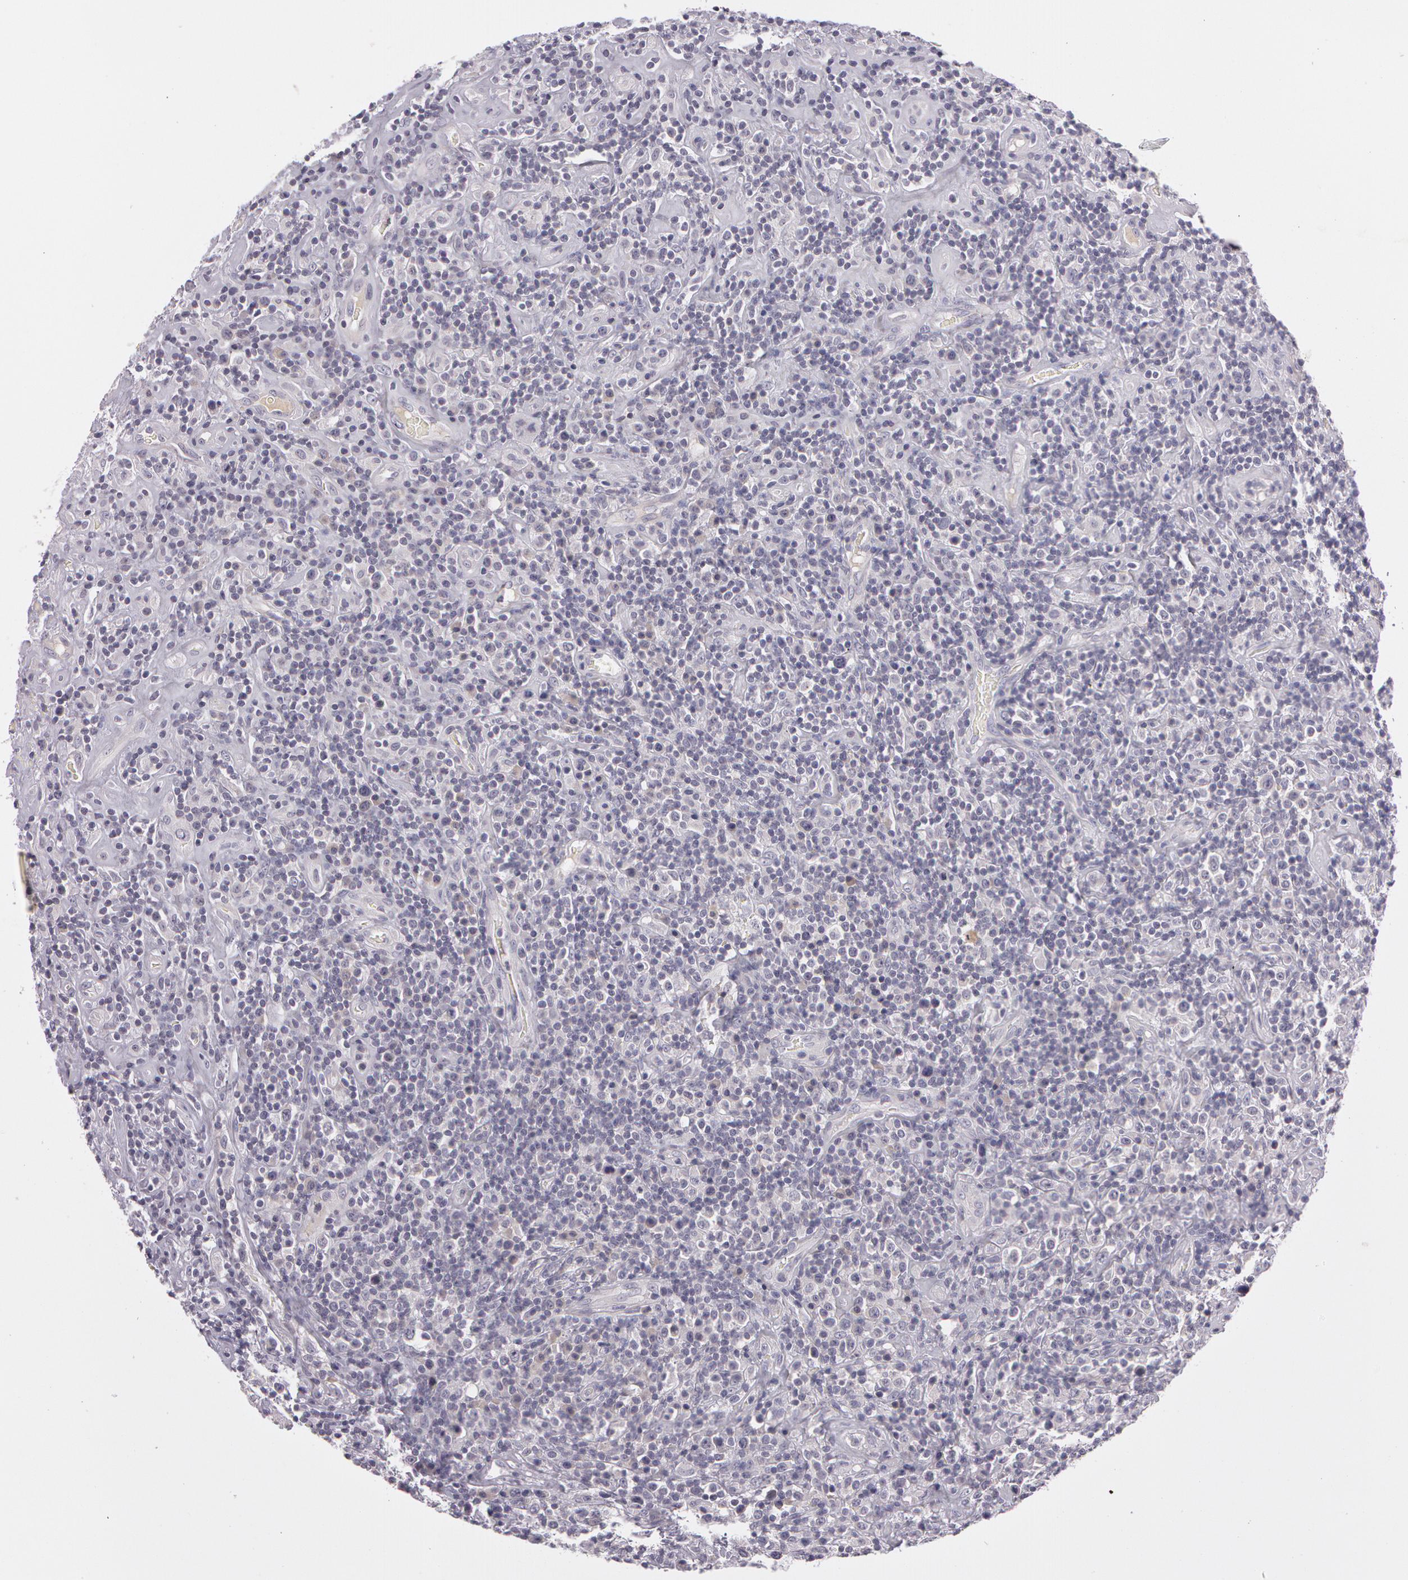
{"staining": {"intensity": "negative", "quantity": "none", "location": "none"}, "tissue": "lymphoma", "cell_type": "Tumor cells", "image_type": "cancer", "snomed": [{"axis": "morphology", "description": "Hodgkin's disease, NOS"}, {"axis": "topography", "description": "Lymph node"}], "caption": "High power microscopy image of an IHC photomicrograph of lymphoma, revealing no significant positivity in tumor cells. (Stains: DAB (3,3'-diaminobenzidine) immunohistochemistry (IHC) with hematoxylin counter stain, Microscopy: brightfield microscopy at high magnification).", "gene": "MXRA5", "patient": {"sex": "male", "age": 46}}